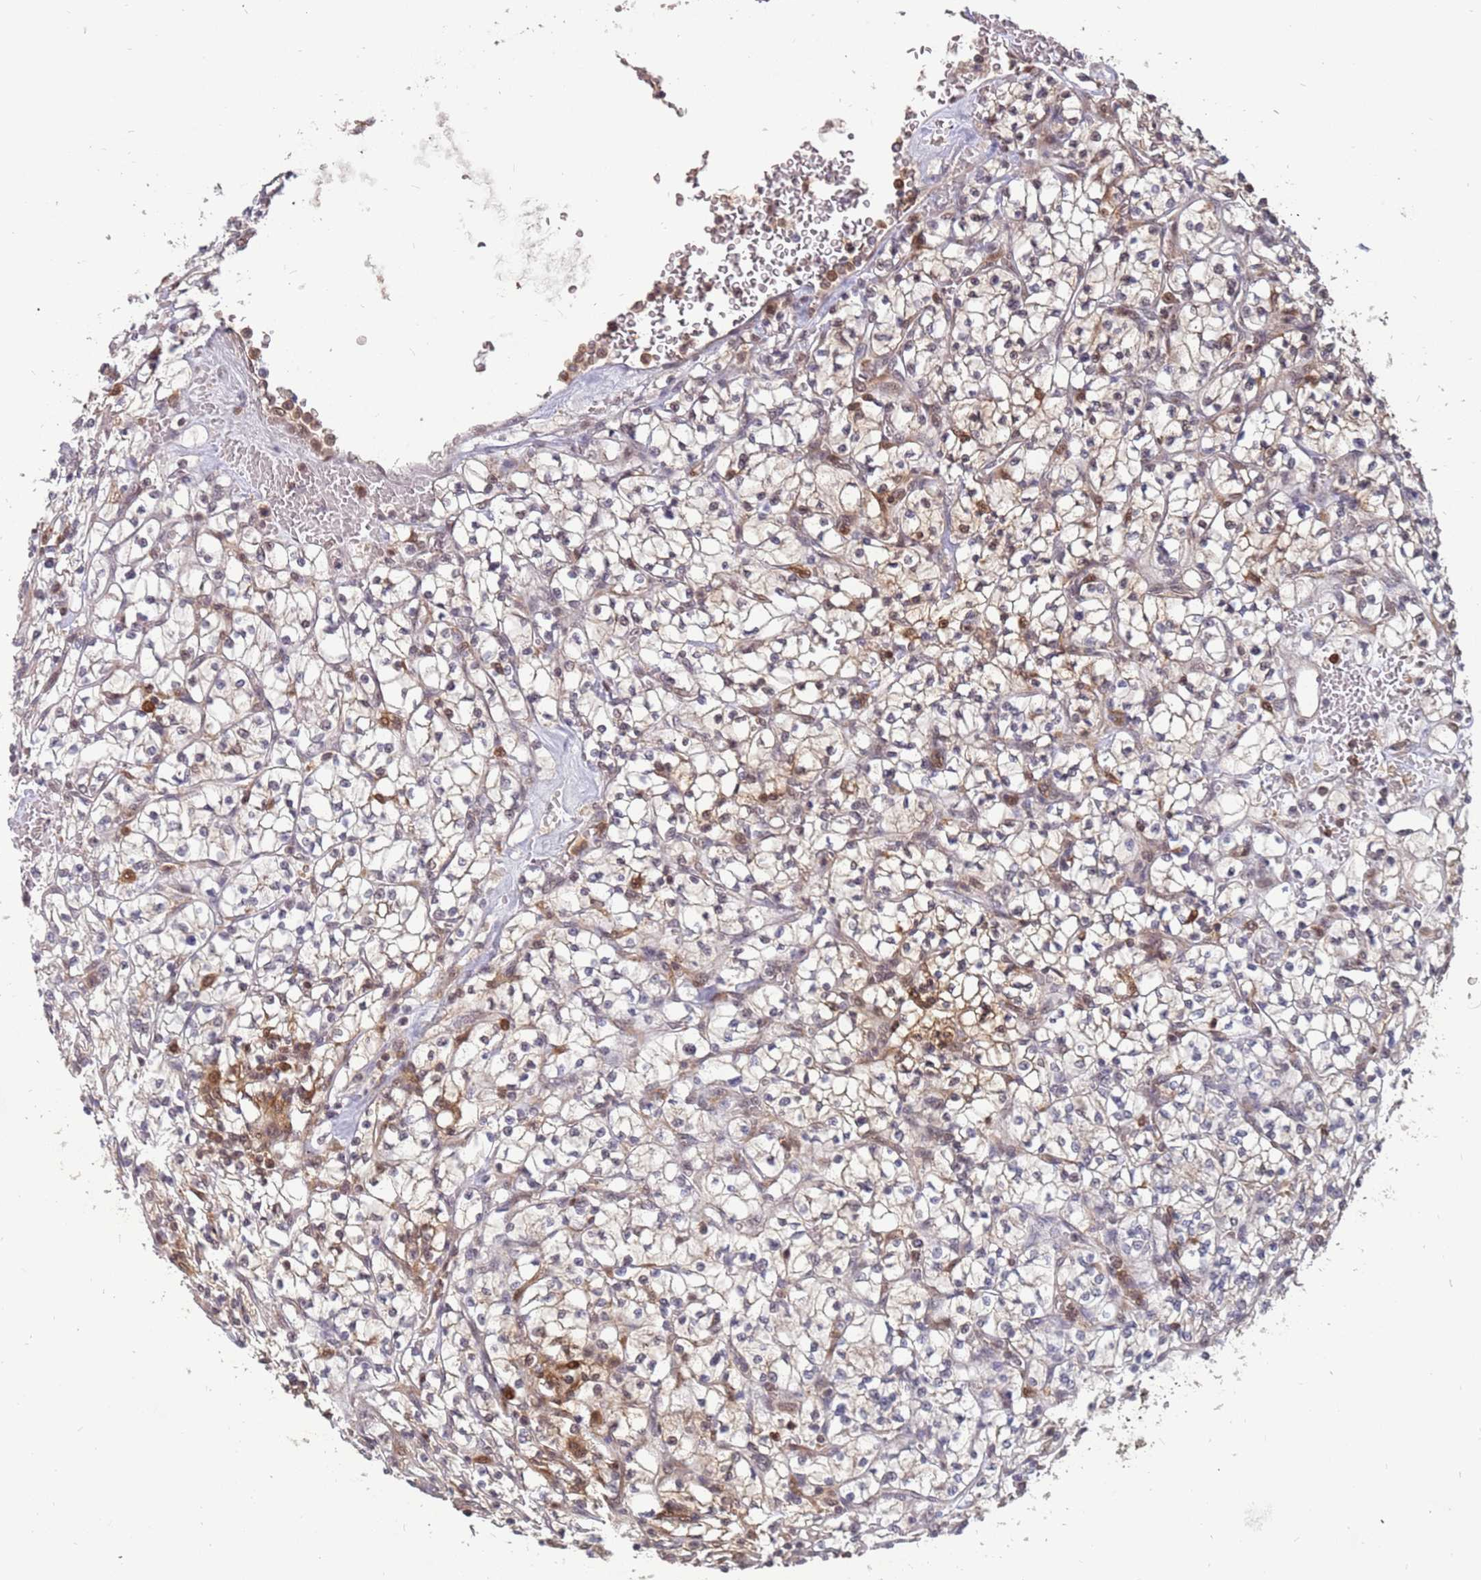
{"staining": {"intensity": "moderate", "quantity": "<25%", "location": "cytoplasmic/membranous,nuclear"}, "tissue": "renal cancer", "cell_type": "Tumor cells", "image_type": "cancer", "snomed": [{"axis": "morphology", "description": "Adenocarcinoma, NOS"}, {"axis": "topography", "description": "Kidney"}], "caption": "DAB immunohistochemical staining of renal cancer (adenocarcinoma) exhibits moderate cytoplasmic/membranous and nuclear protein positivity in about <25% of tumor cells. Using DAB (3,3'-diaminobenzidine) (brown) and hematoxylin (blue) stains, captured at high magnification using brightfield microscopy.", "gene": "GBP2", "patient": {"sex": "female", "age": 64}}